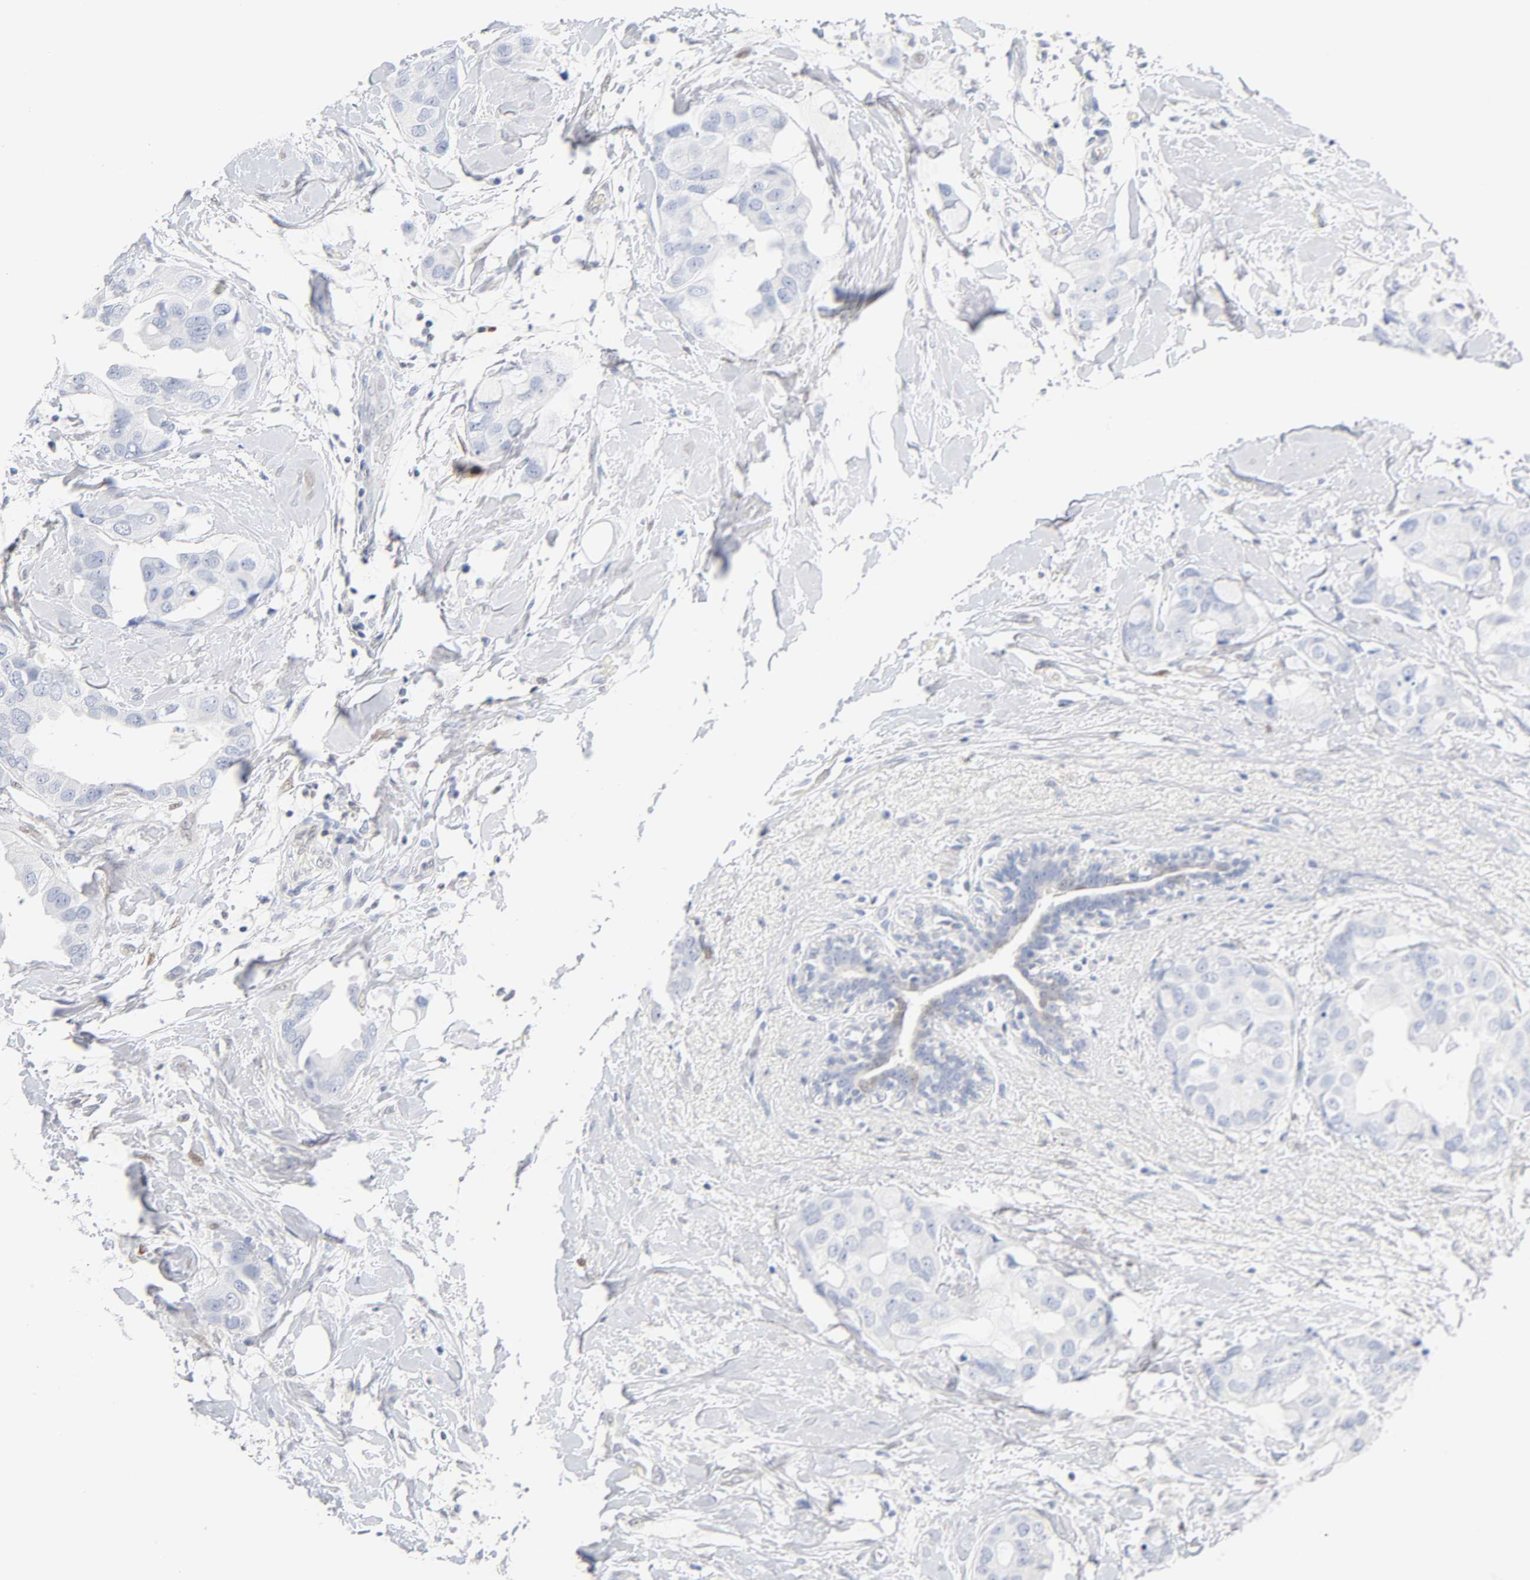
{"staining": {"intensity": "negative", "quantity": "none", "location": "none"}, "tissue": "breast cancer", "cell_type": "Tumor cells", "image_type": "cancer", "snomed": [{"axis": "morphology", "description": "Duct carcinoma"}, {"axis": "topography", "description": "Breast"}], "caption": "Breast cancer stained for a protein using immunohistochemistry reveals no expression tumor cells.", "gene": "NFATC1", "patient": {"sex": "female", "age": 40}}